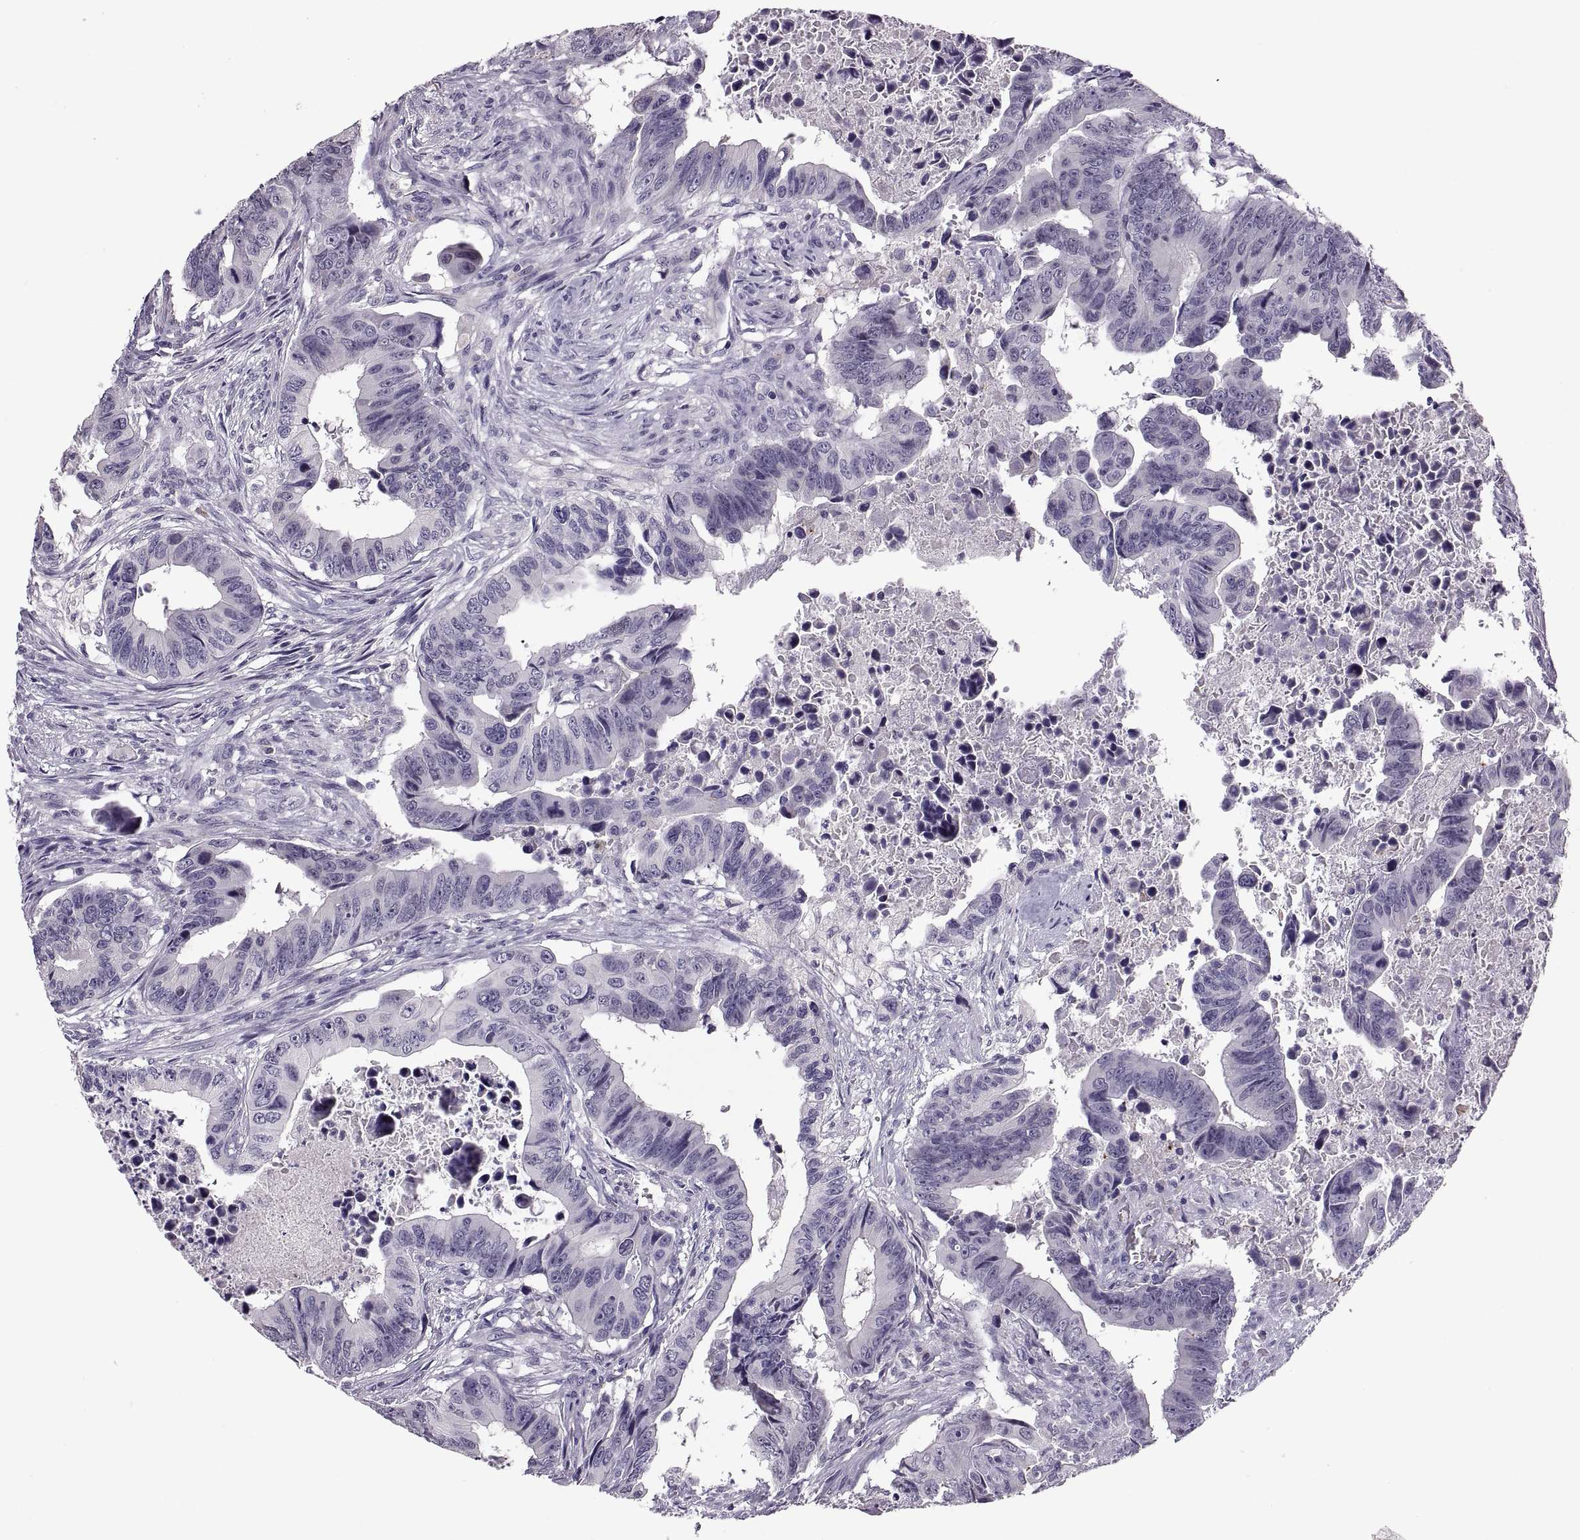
{"staining": {"intensity": "negative", "quantity": "none", "location": "none"}, "tissue": "colorectal cancer", "cell_type": "Tumor cells", "image_type": "cancer", "snomed": [{"axis": "morphology", "description": "Adenocarcinoma, NOS"}, {"axis": "topography", "description": "Colon"}], "caption": "Tumor cells show no significant protein positivity in colorectal adenocarcinoma. (Stains: DAB (3,3'-diaminobenzidine) immunohistochemistry with hematoxylin counter stain, Microscopy: brightfield microscopy at high magnification).", "gene": "MAGEB18", "patient": {"sex": "female", "age": 87}}